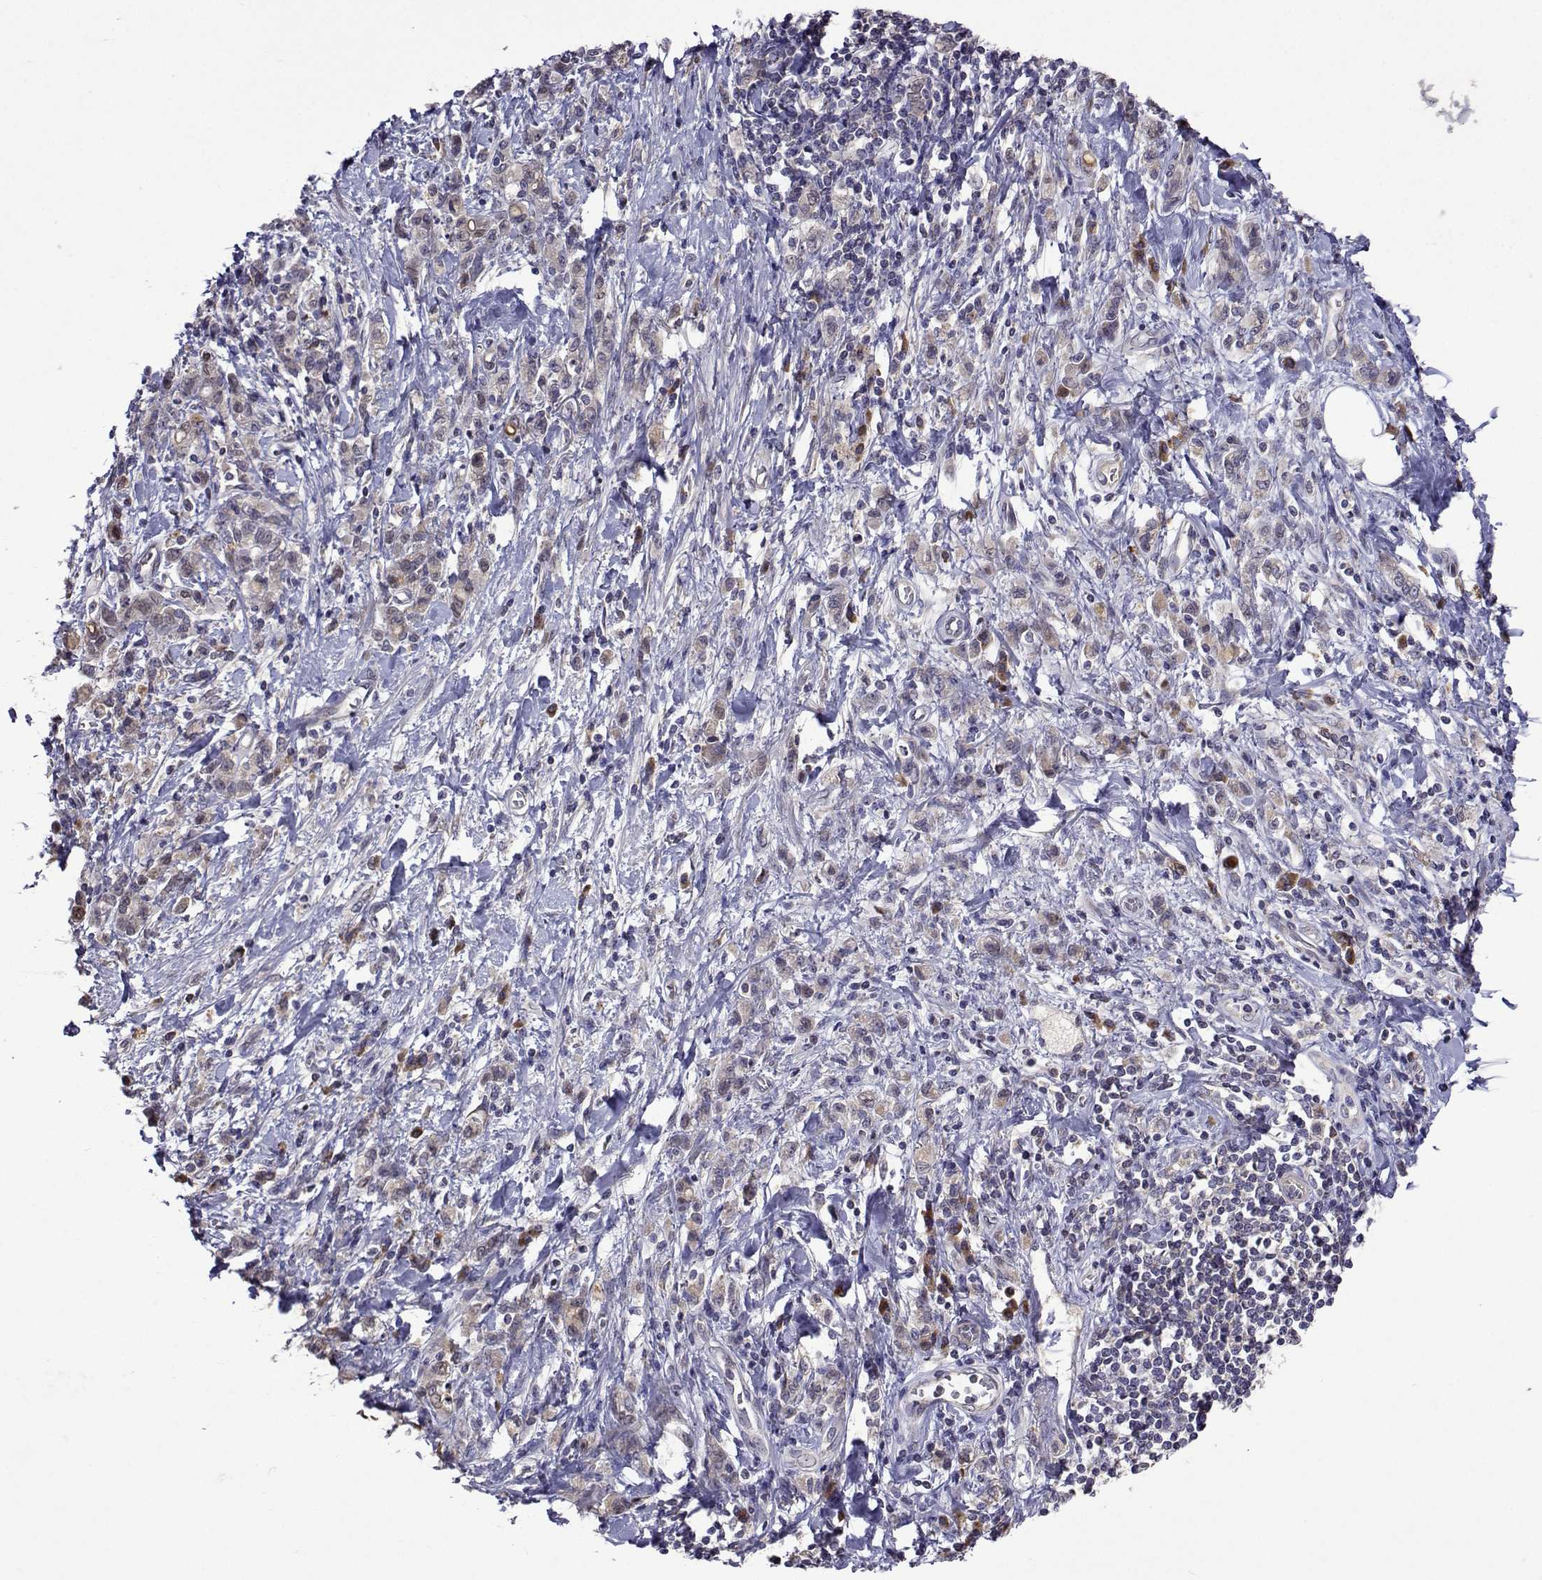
{"staining": {"intensity": "weak", "quantity": ">75%", "location": "cytoplasmic/membranous"}, "tissue": "stomach cancer", "cell_type": "Tumor cells", "image_type": "cancer", "snomed": [{"axis": "morphology", "description": "Adenocarcinoma, NOS"}, {"axis": "topography", "description": "Stomach"}], "caption": "Tumor cells show weak cytoplasmic/membranous staining in approximately >75% of cells in stomach adenocarcinoma. The staining was performed using DAB (3,3'-diaminobenzidine) to visualize the protein expression in brown, while the nuclei were stained in blue with hematoxylin (Magnification: 20x).", "gene": "TARBP2", "patient": {"sex": "male", "age": 77}}